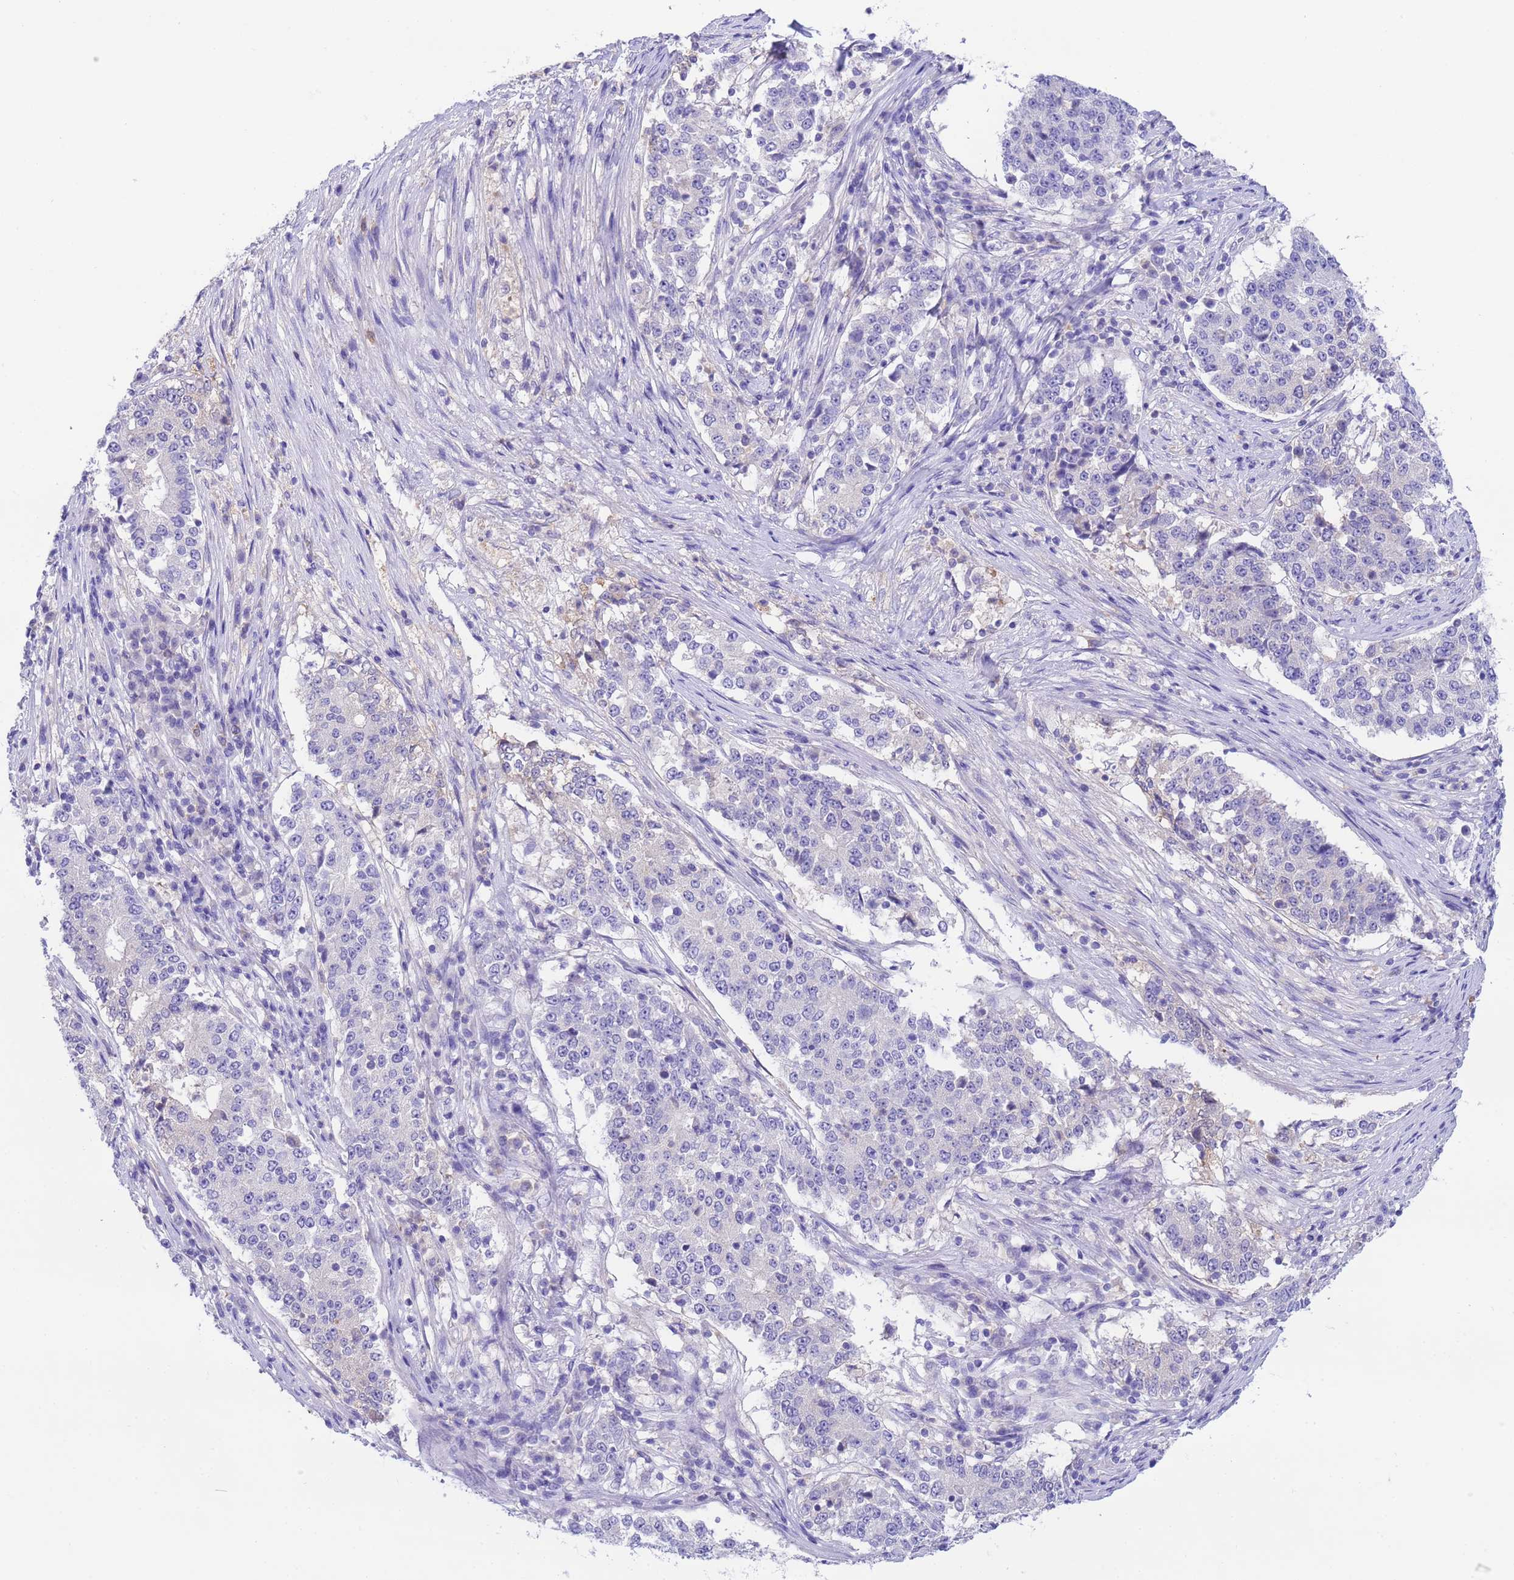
{"staining": {"intensity": "negative", "quantity": "none", "location": "none"}, "tissue": "stomach cancer", "cell_type": "Tumor cells", "image_type": "cancer", "snomed": [{"axis": "morphology", "description": "Adenocarcinoma, NOS"}, {"axis": "topography", "description": "Stomach"}], "caption": "An IHC image of stomach cancer is shown. There is no staining in tumor cells of stomach cancer.", "gene": "USP38", "patient": {"sex": "male", "age": 59}}